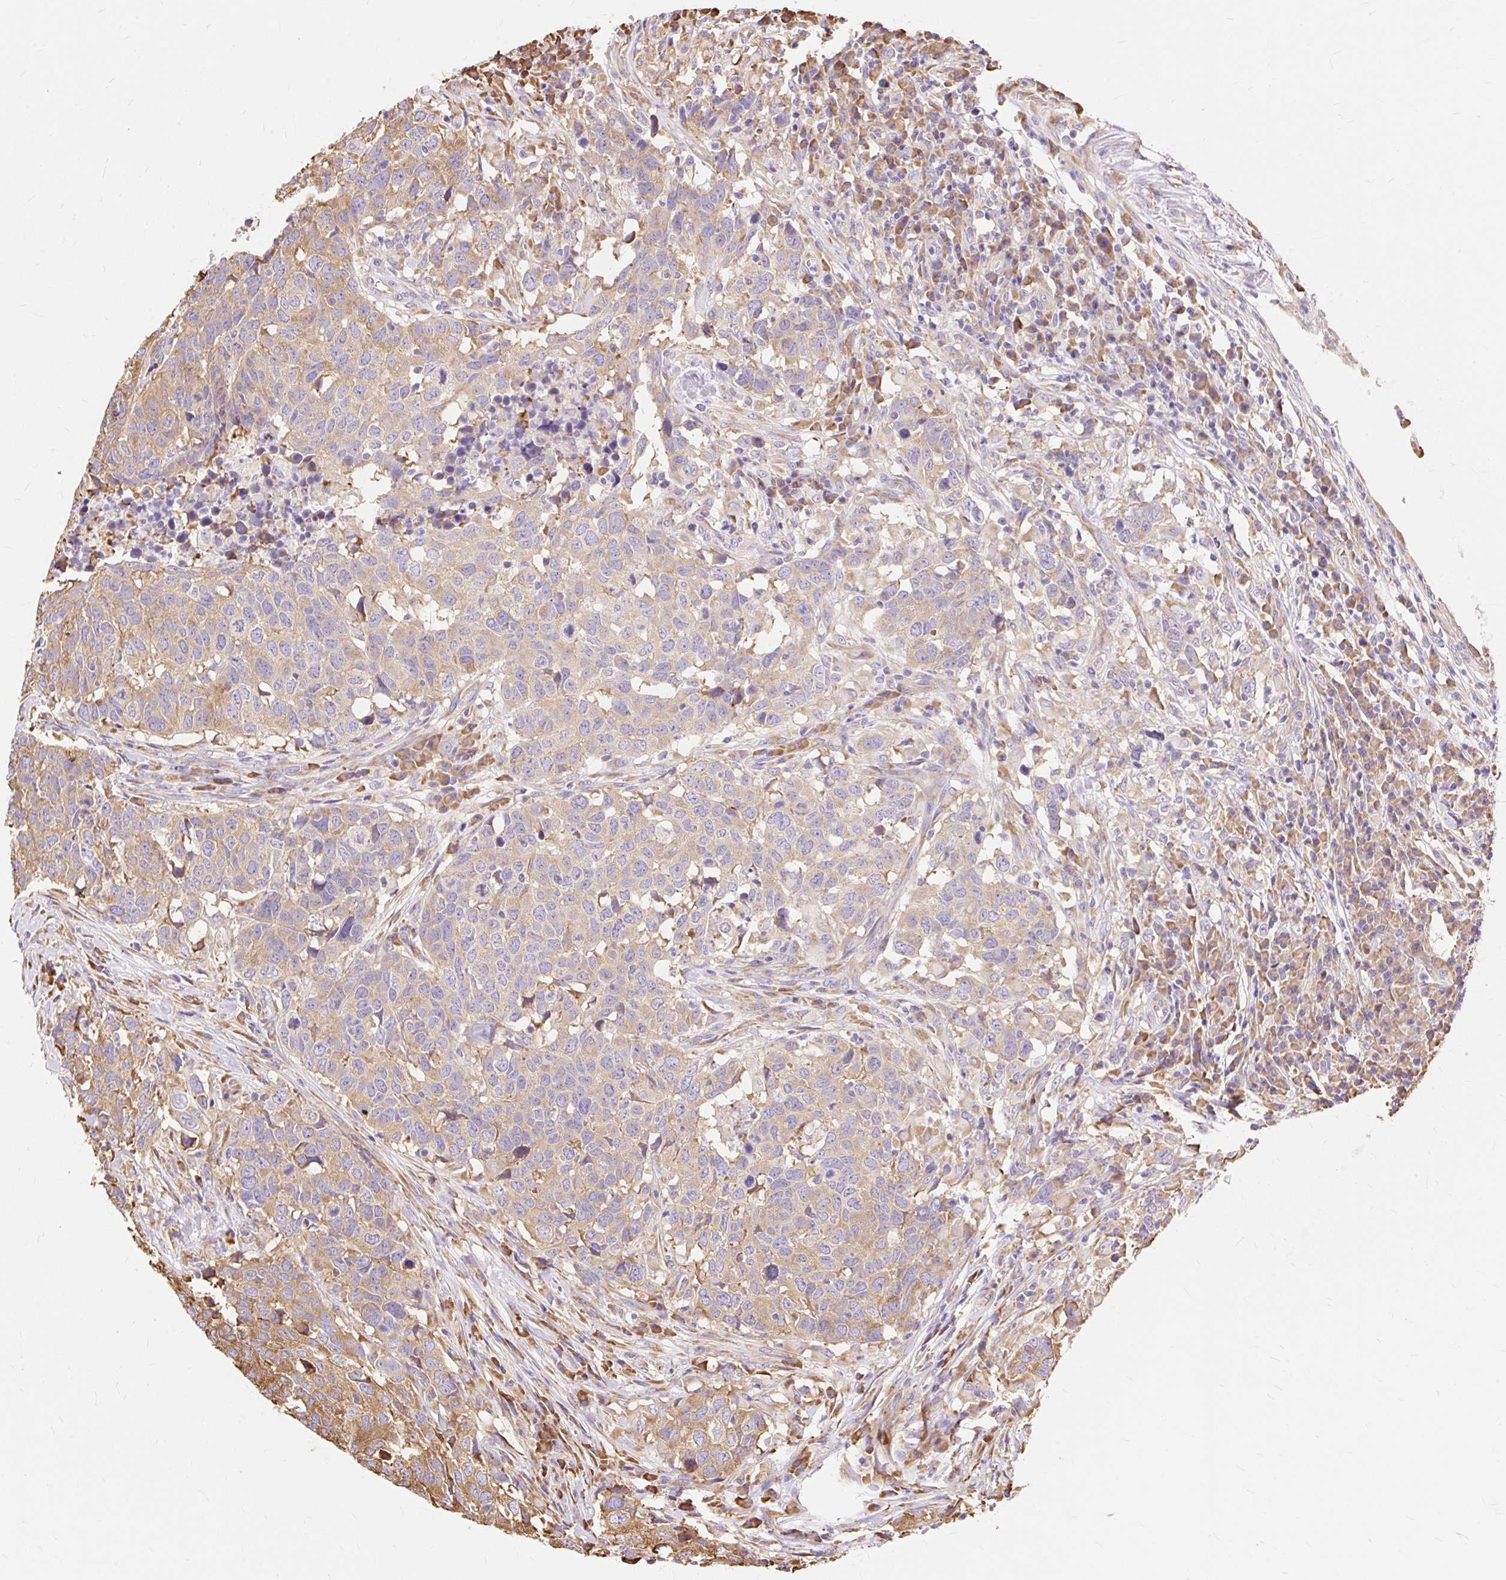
{"staining": {"intensity": "moderate", "quantity": "<25%", "location": "cytoplasmic/membranous"}, "tissue": "head and neck cancer", "cell_type": "Tumor cells", "image_type": "cancer", "snomed": [{"axis": "morphology", "description": "Normal tissue, NOS"}, {"axis": "morphology", "description": "Squamous cell carcinoma, NOS"}, {"axis": "topography", "description": "Skeletal muscle"}, {"axis": "topography", "description": "Vascular tissue"}, {"axis": "topography", "description": "Peripheral nerve tissue"}, {"axis": "topography", "description": "Head-Neck"}], "caption": "IHC staining of head and neck squamous cell carcinoma, which shows low levels of moderate cytoplasmic/membranous positivity in about <25% of tumor cells indicating moderate cytoplasmic/membranous protein staining. The staining was performed using DAB (brown) for protein detection and nuclei were counterstained in hematoxylin (blue).", "gene": "RPS17", "patient": {"sex": "male", "age": 66}}